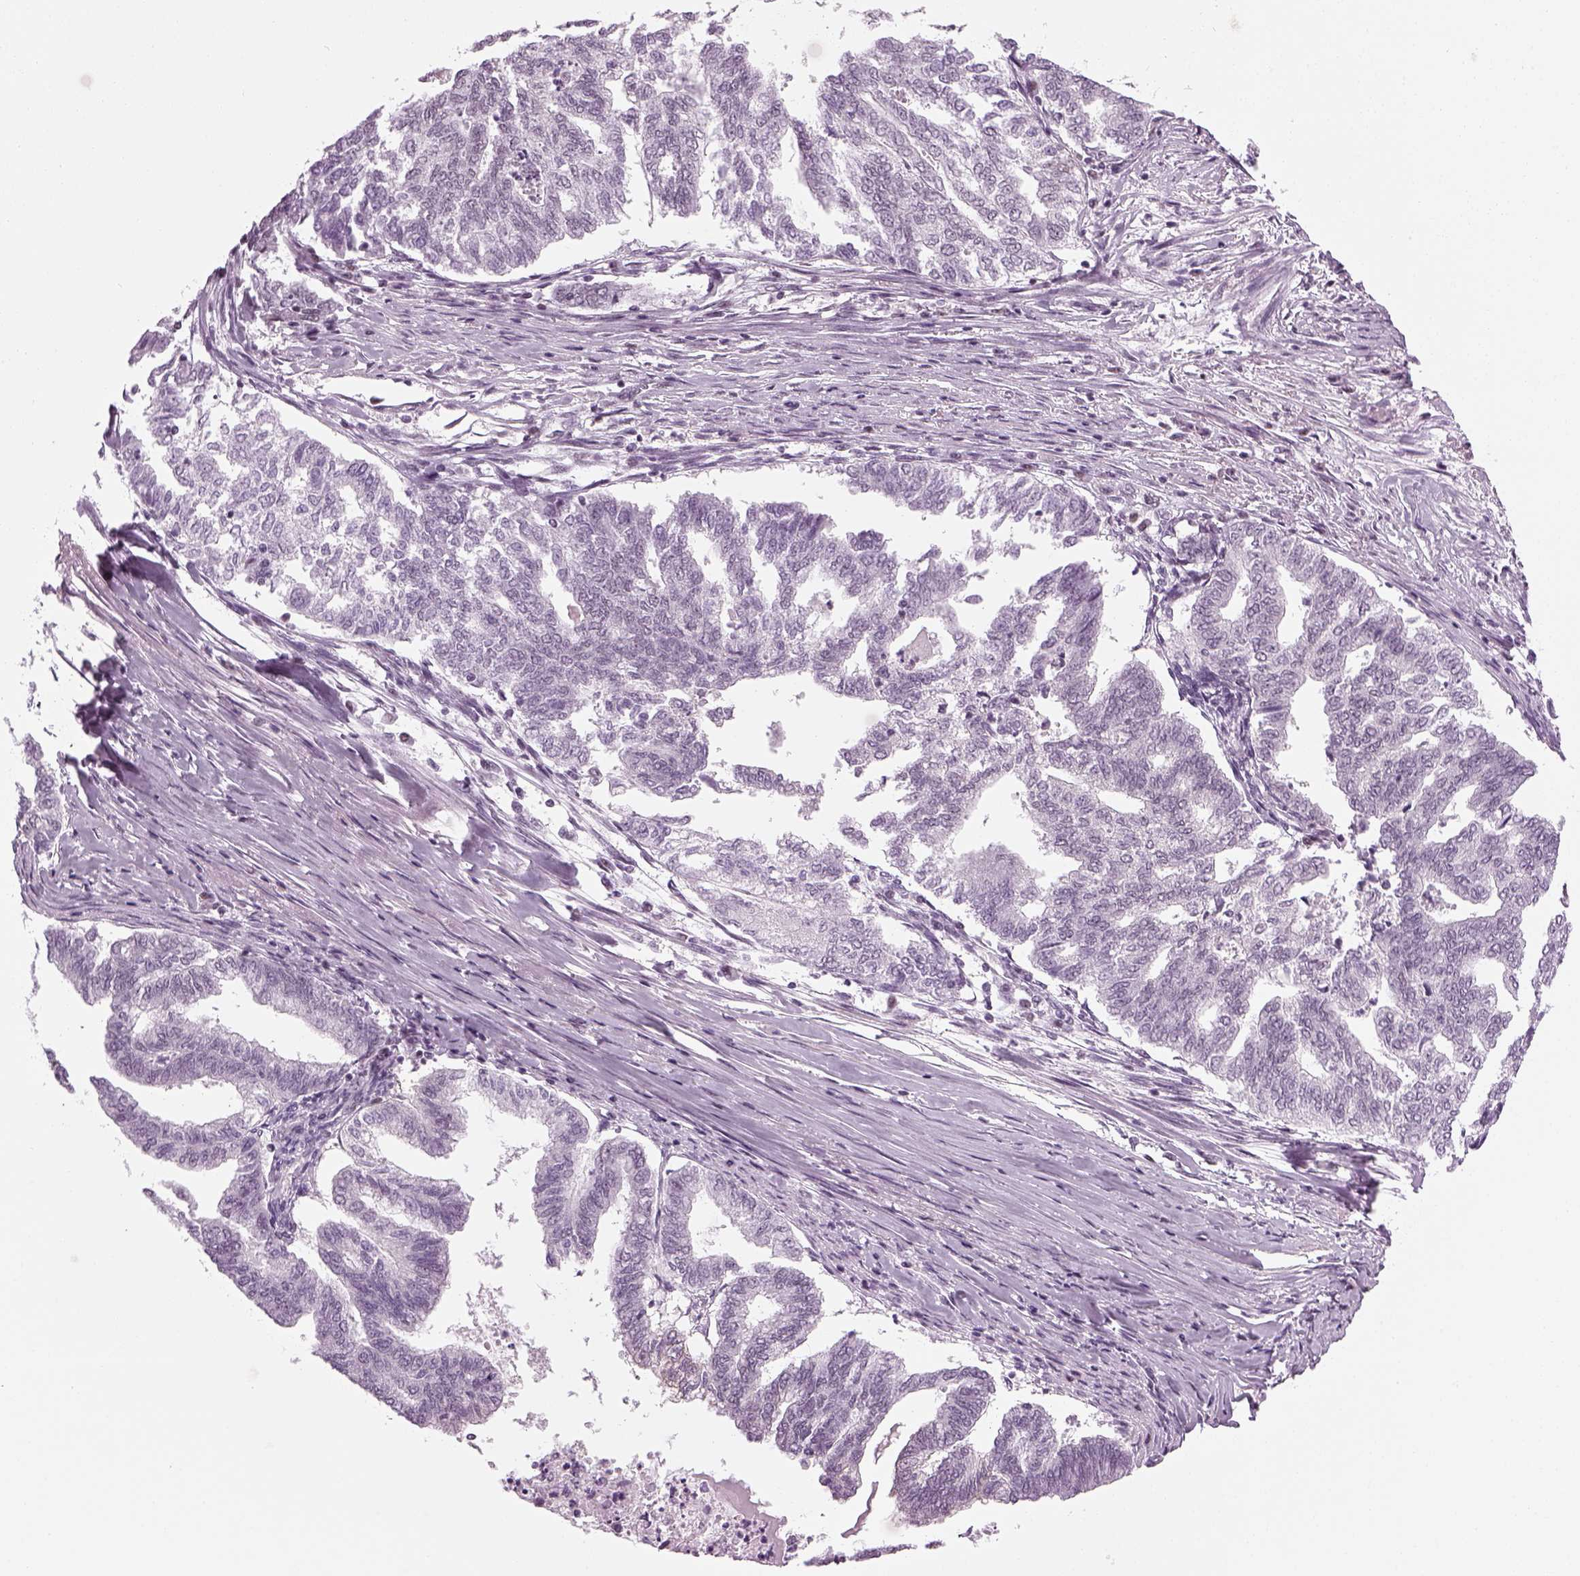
{"staining": {"intensity": "negative", "quantity": "none", "location": "none"}, "tissue": "endometrial cancer", "cell_type": "Tumor cells", "image_type": "cancer", "snomed": [{"axis": "morphology", "description": "Adenocarcinoma, NOS"}, {"axis": "topography", "description": "Endometrium"}], "caption": "Tumor cells show no significant expression in endometrial adenocarcinoma. Brightfield microscopy of immunohistochemistry (IHC) stained with DAB (3,3'-diaminobenzidine) (brown) and hematoxylin (blue), captured at high magnification.", "gene": "KCNG2", "patient": {"sex": "female", "age": 79}}